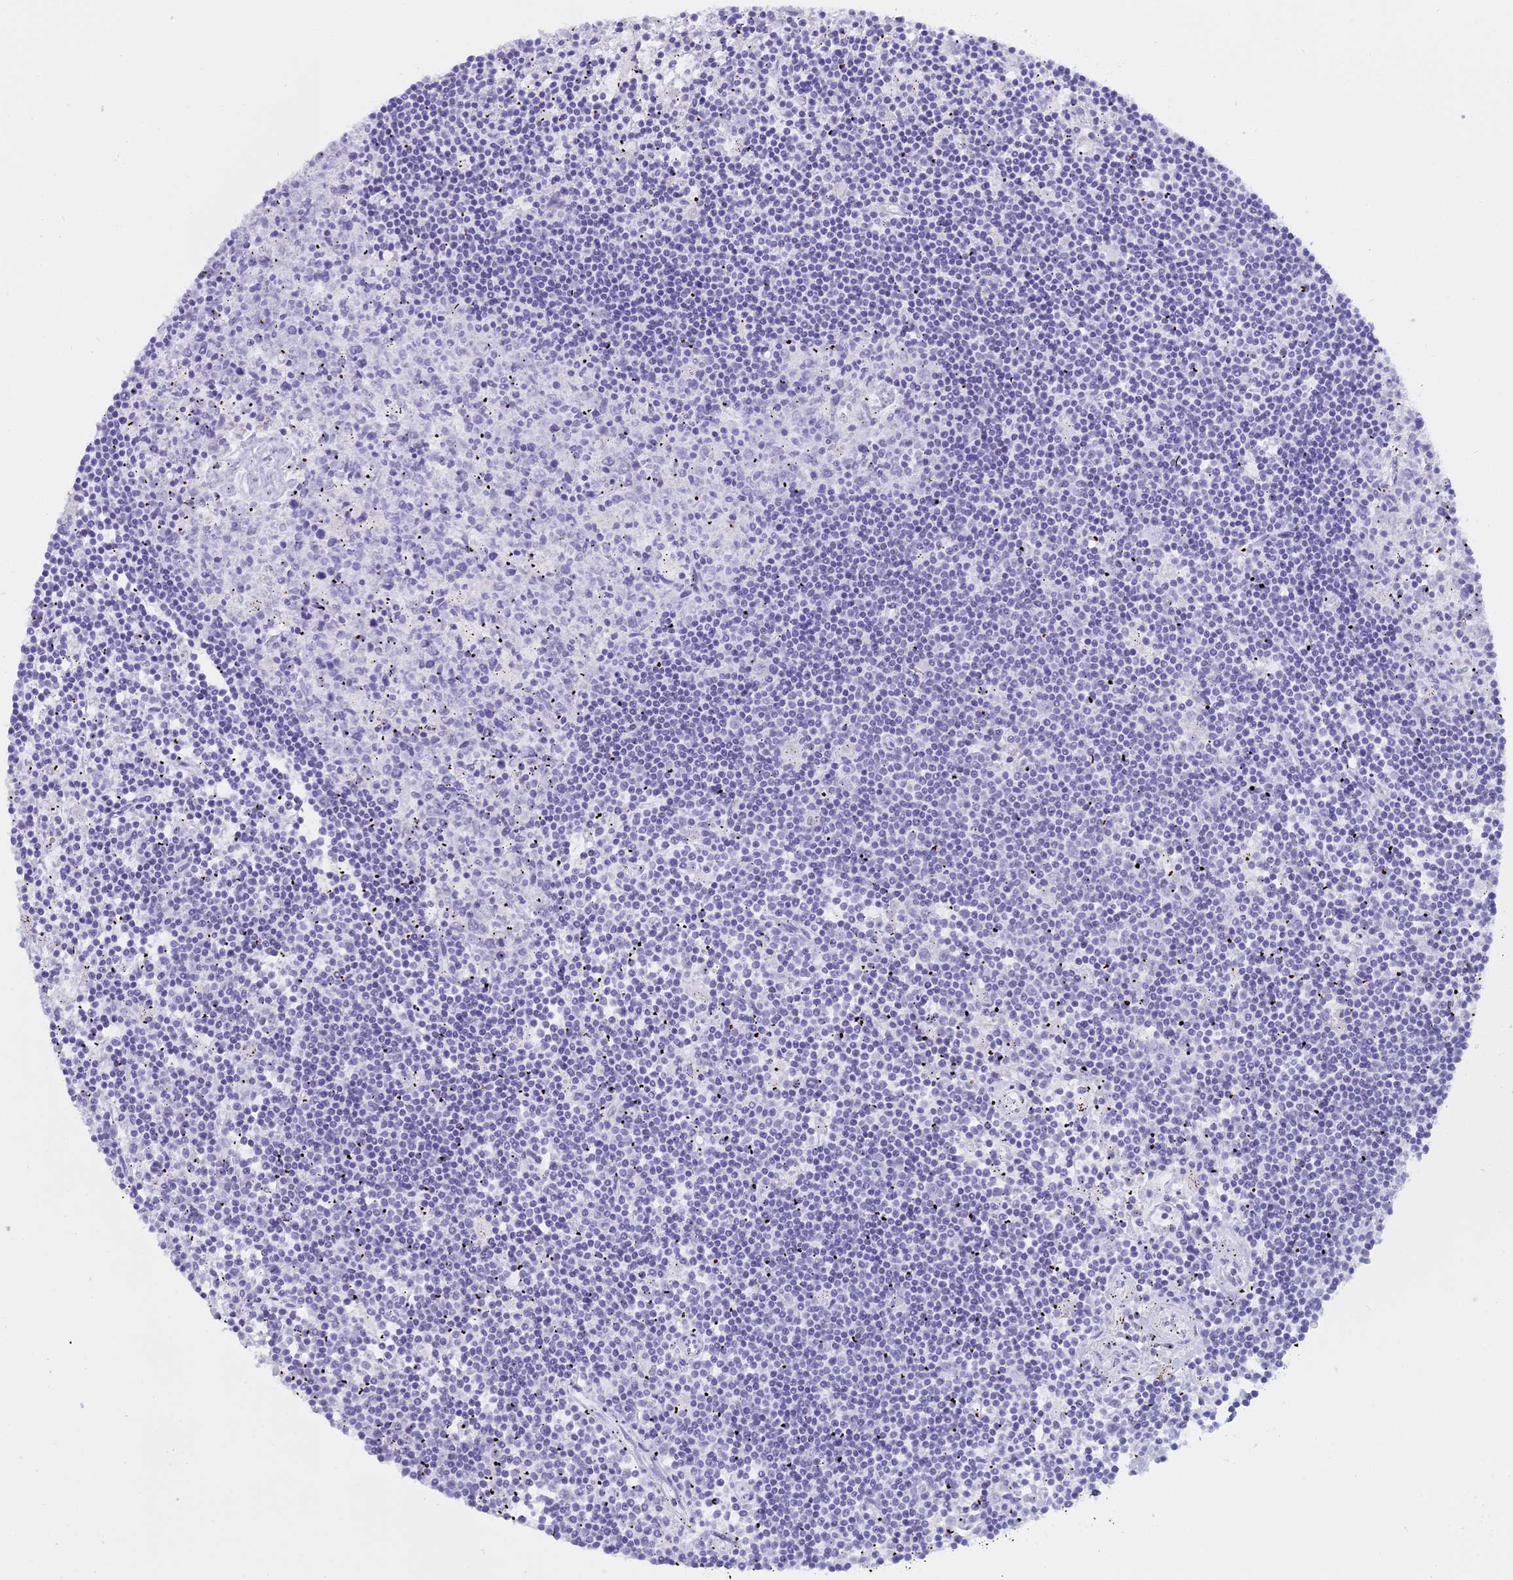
{"staining": {"intensity": "negative", "quantity": "none", "location": "none"}, "tissue": "lymphoma", "cell_type": "Tumor cells", "image_type": "cancer", "snomed": [{"axis": "morphology", "description": "Malignant lymphoma, non-Hodgkin's type, Low grade"}, {"axis": "topography", "description": "Spleen"}], "caption": "A photomicrograph of human lymphoma is negative for staining in tumor cells.", "gene": "ALPP", "patient": {"sex": "male", "age": 76}}